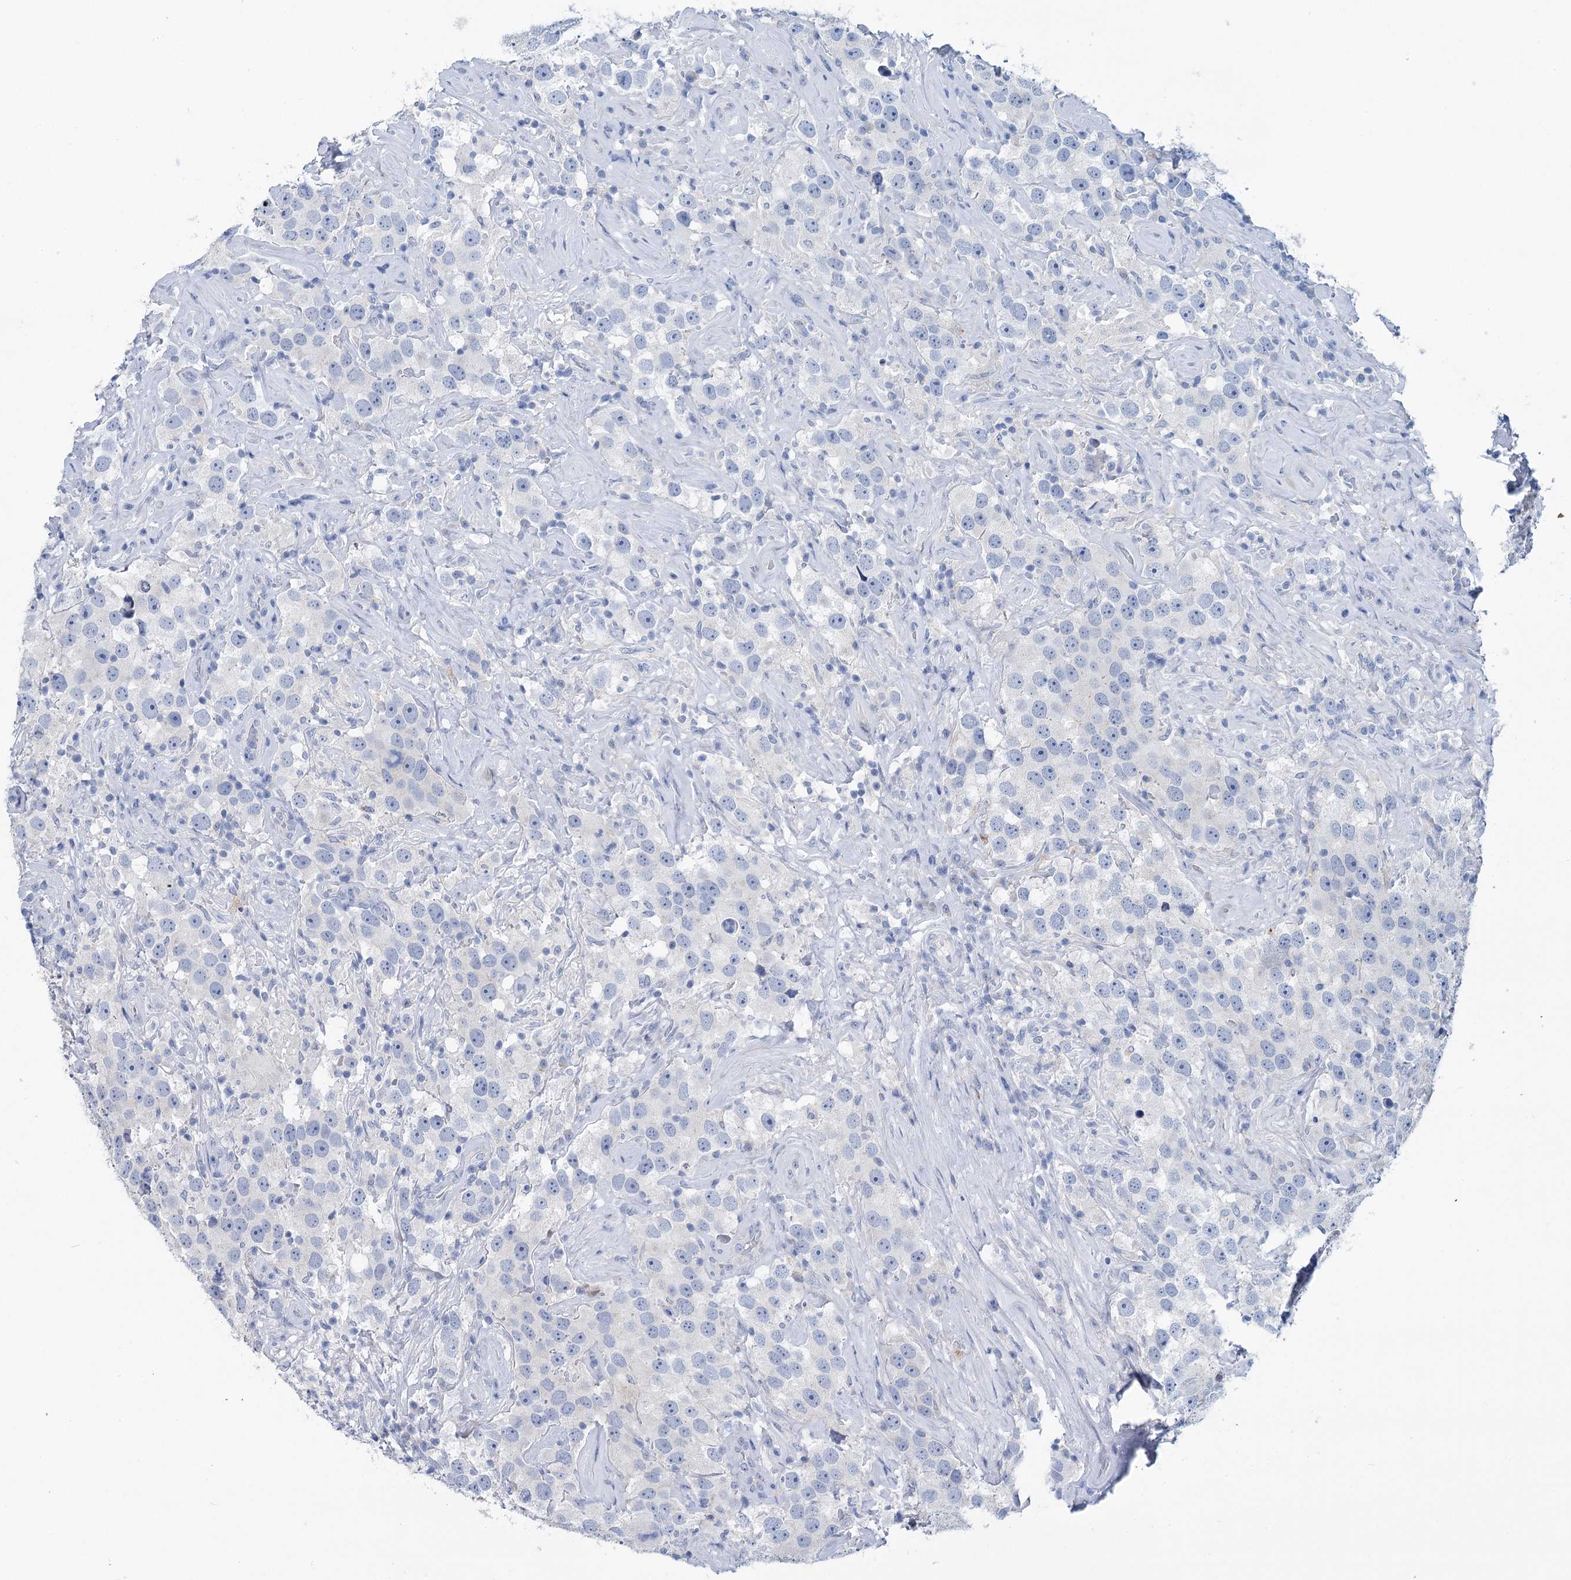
{"staining": {"intensity": "negative", "quantity": "none", "location": "none"}, "tissue": "testis cancer", "cell_type": "Tumor cells", "image_type": "cancer", "snomed": [{"axis": "morphology", "description": "Seminoma, NOS"}, {"axis": "topography", "description": "Testis"}], "caption": "This is an IHC micrograph of human testis cancer (seminoma). There is no staining in tumor cells.", "gene": "METTL7B", "patient": {"sex": "male", "age": 49}}